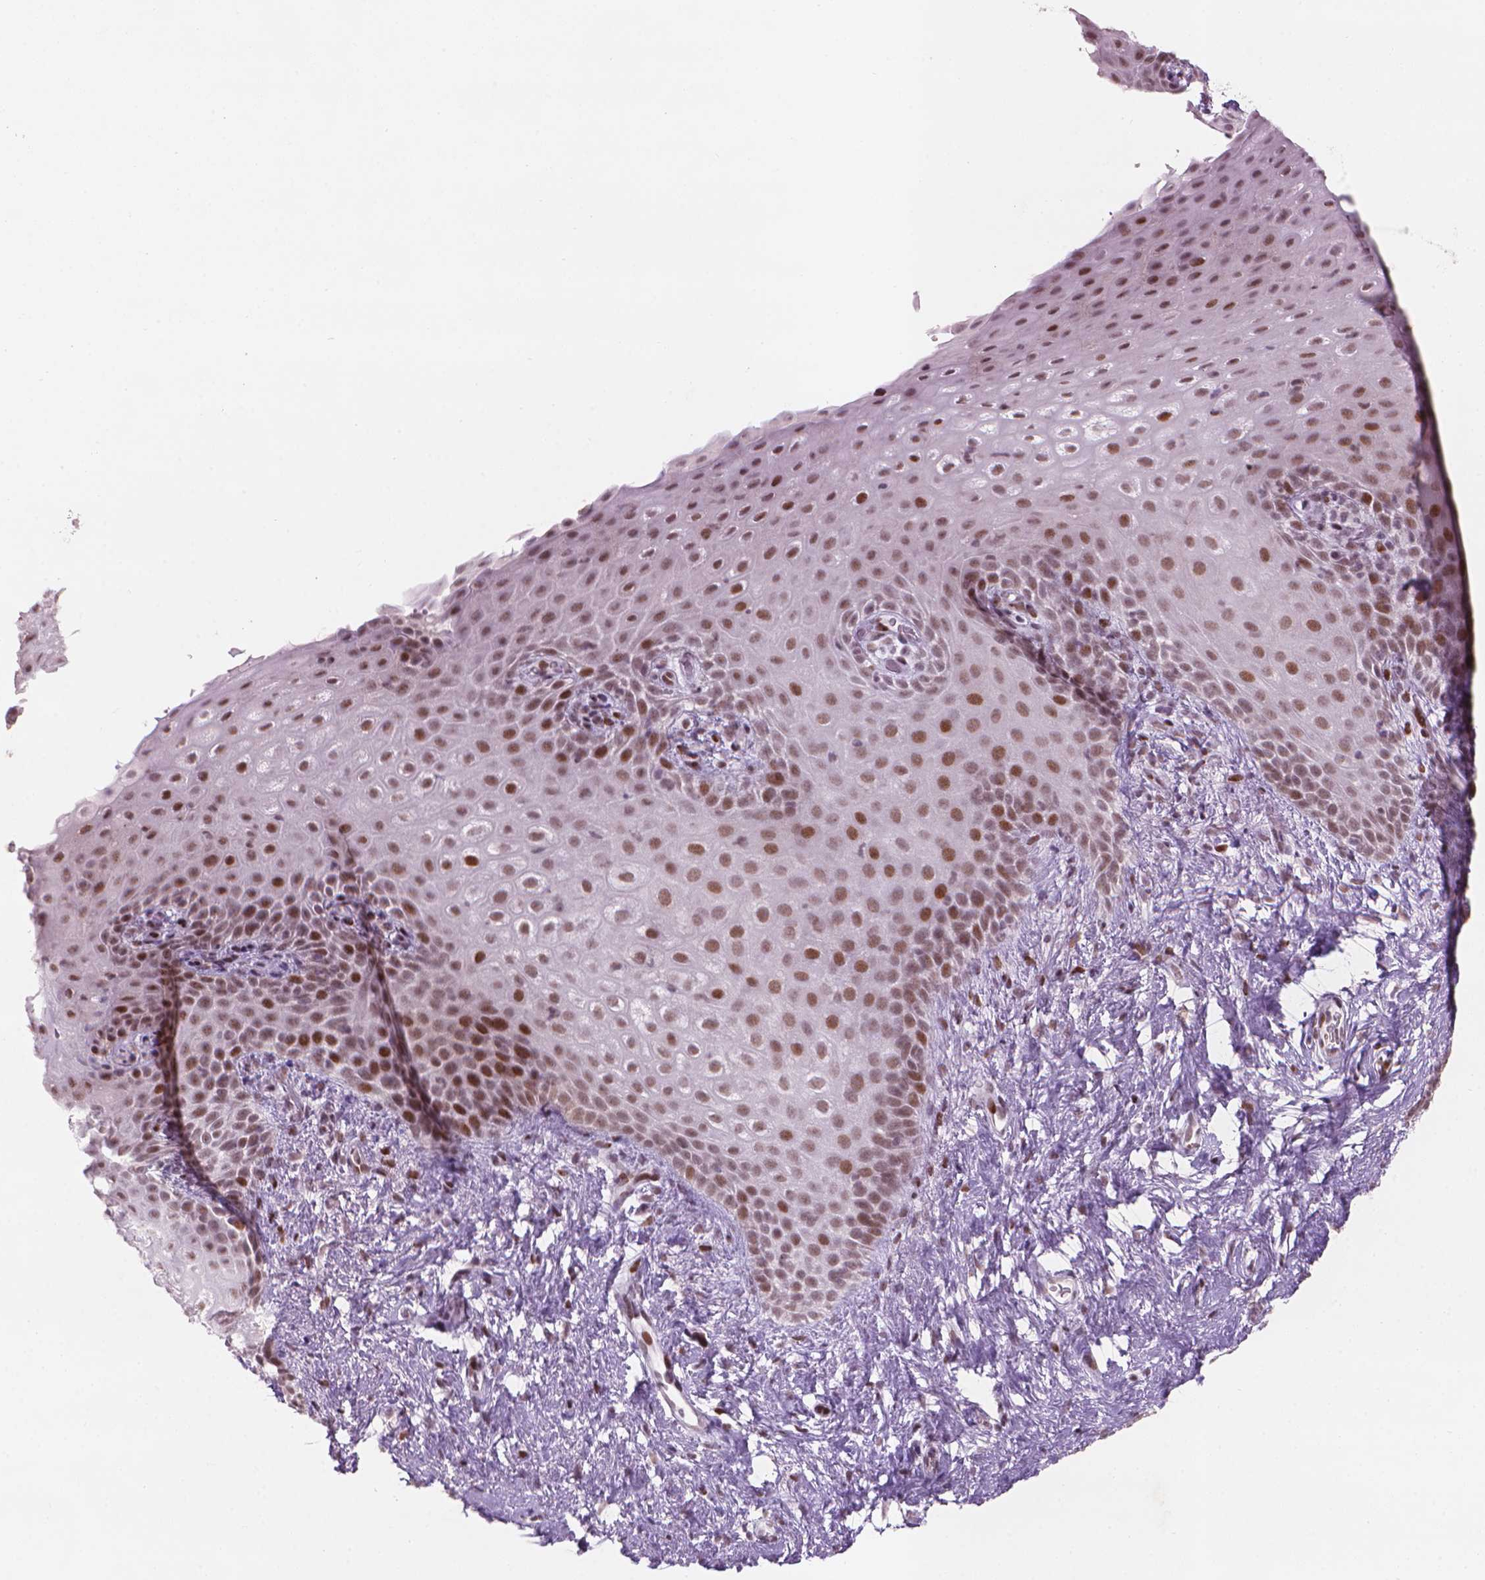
{"staining": {"intensity": "moderate", "quantity": ">75%", "location": "nuclear"}, "tissue": "skin", "cell_type": "Epidermal cells", "image_type": "normal", "snomed": [{"axis": "morphology", "description": "Normal tissue, NOS"}, {"axis": "topography", "description": "Anal"}], "caption": "A brown stain labels moderate nuclear expression of a protein in epidermal cells of unremarkable human skin.", "gene": "HES7", "patient": {"sex": "female", "age": 46}}